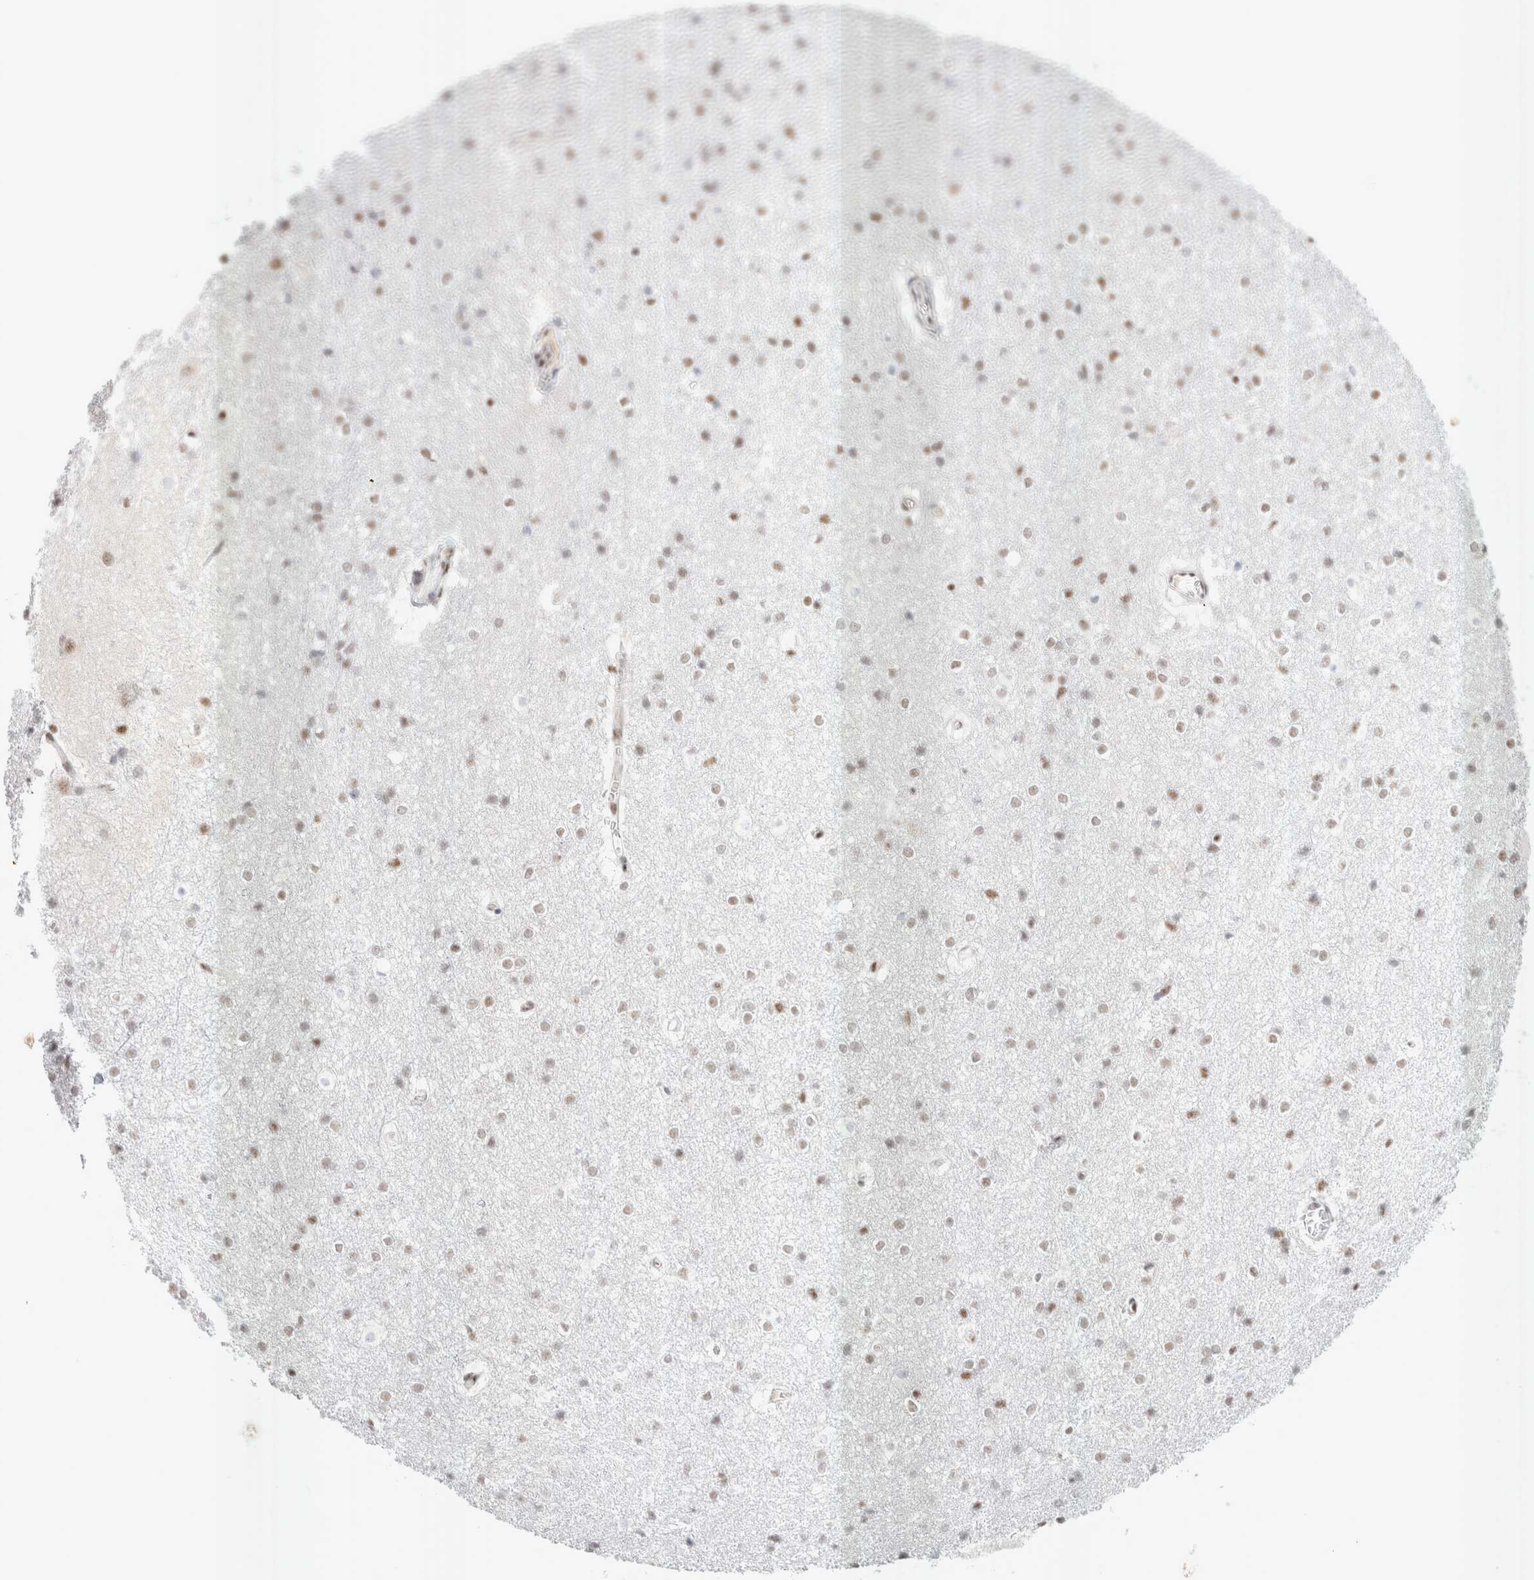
{"staining": {"intensity": "moderate", "quantity": "<25%", "location": "nuclear"}, "tissue": "caudate", "cell_type": "Glial cells", "image_type": "normal", "snomed": [{"axis": "morphology", "description": "Normal tissue, NOS"}, {"axis": "topography", "description": "Lateral ventricle wall"}], "caption": "Protein expression analysis of benign human caudate reveals moderate nuclear staining in about <25% of glial cells. (DAB = brown stain, brightfield microscopy at high magnification).", "gene": "TRMT12", "patient": {"sex": "female", "age": 19}}